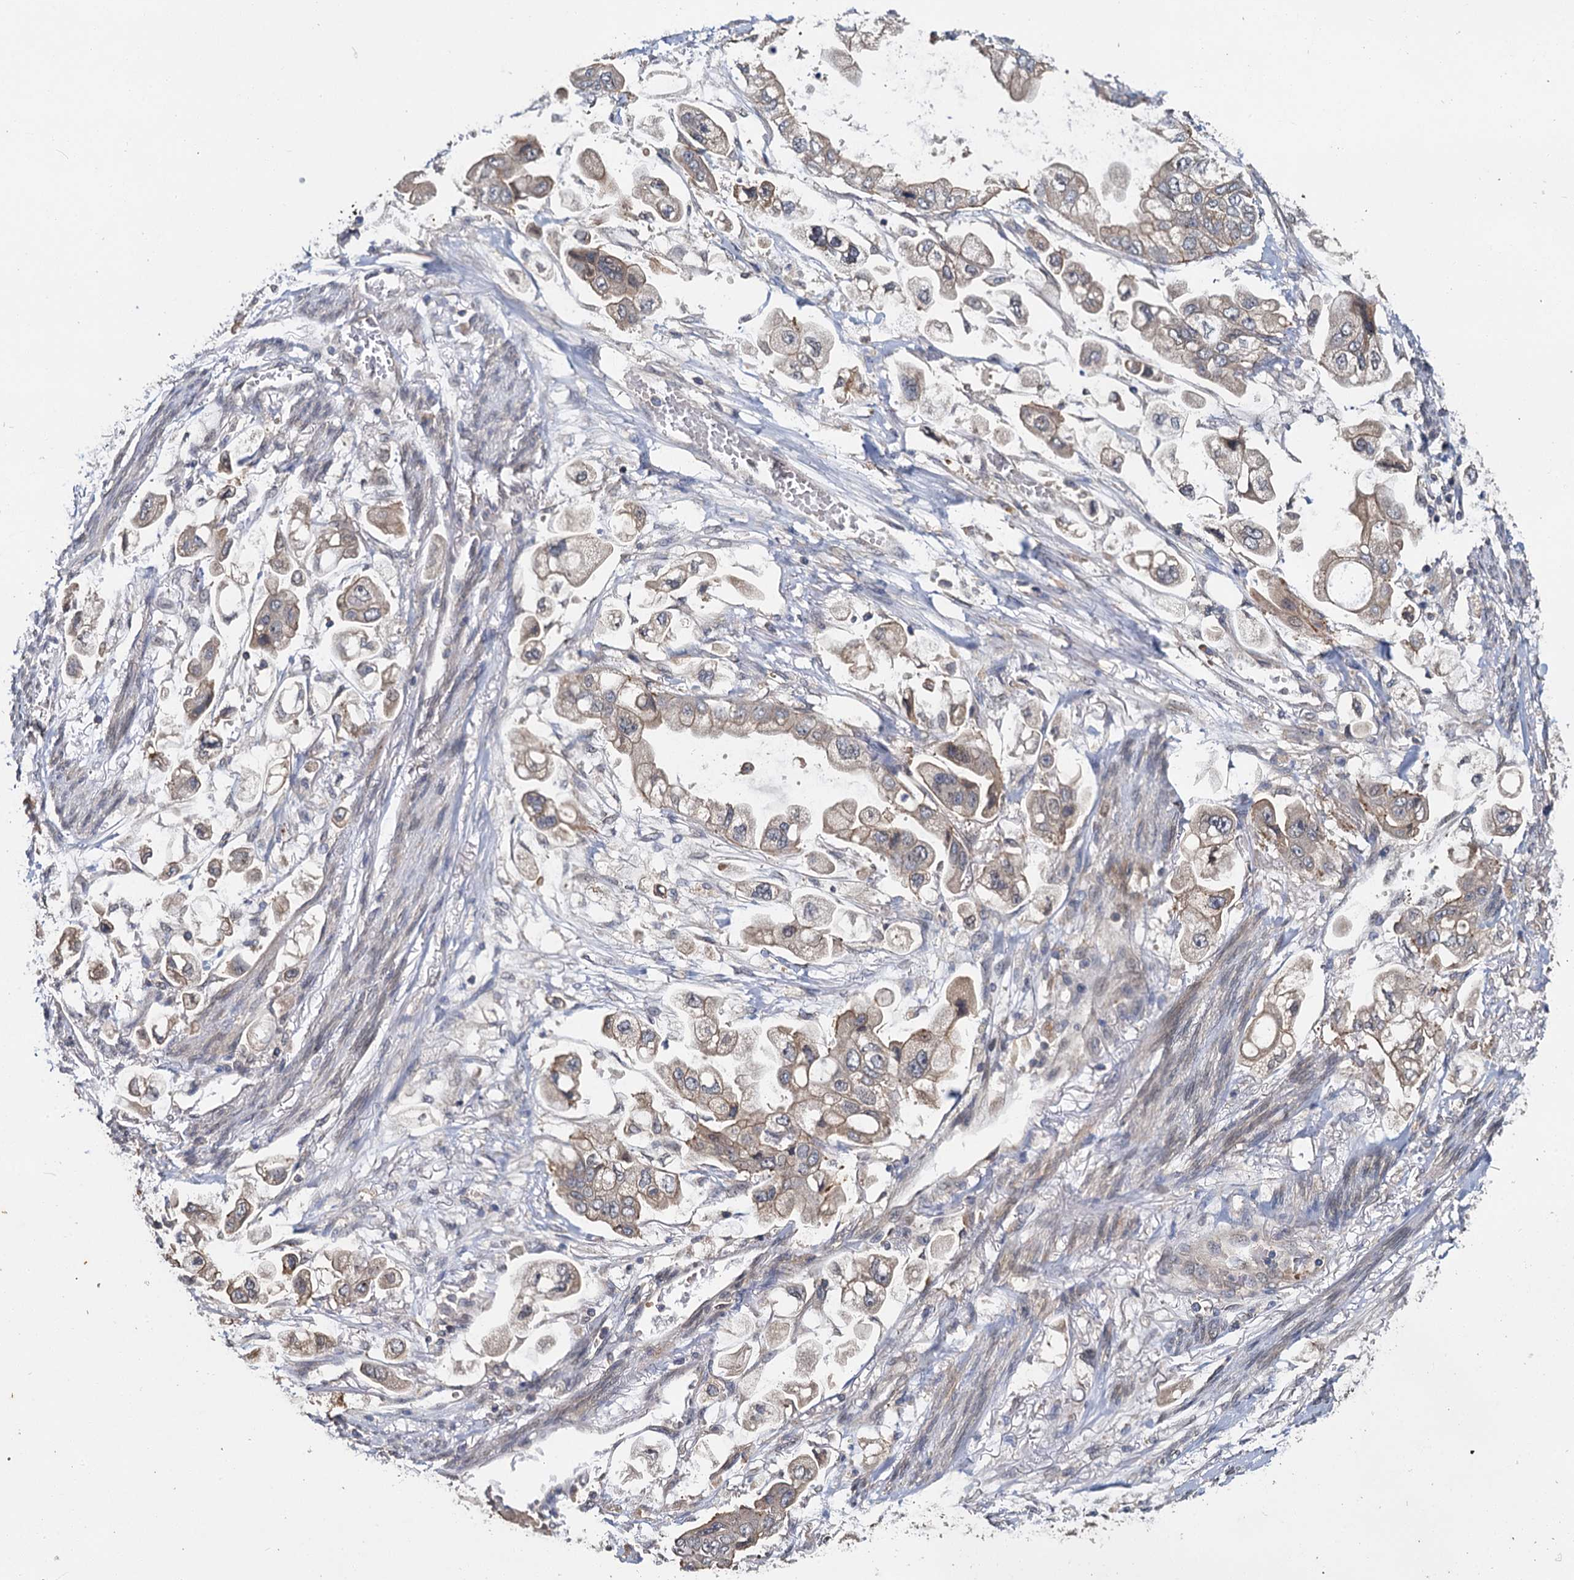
{"staining": {"intensity": "weak", "quantity": ">75%", "location": "cytoplasmic/membranous"}, "tissue": "stomach cancer", "cell_type": "Tumor cells", "image_type": "cancer", "snomed": [{"axis": "morphology", "description": "Adenocarcinoma, NOS"}, {"axis": "topography", "description": "Stomach"}], "caption": "Approximately >75% of tumor cells in human adenocarcinoma (stomach) reveal weak cytoplasmic/membranous protein expression as visualized by brown immunohistochemical staining.", "gene": "ZNF324", "patient": {"sex": "male", "age": 62}}